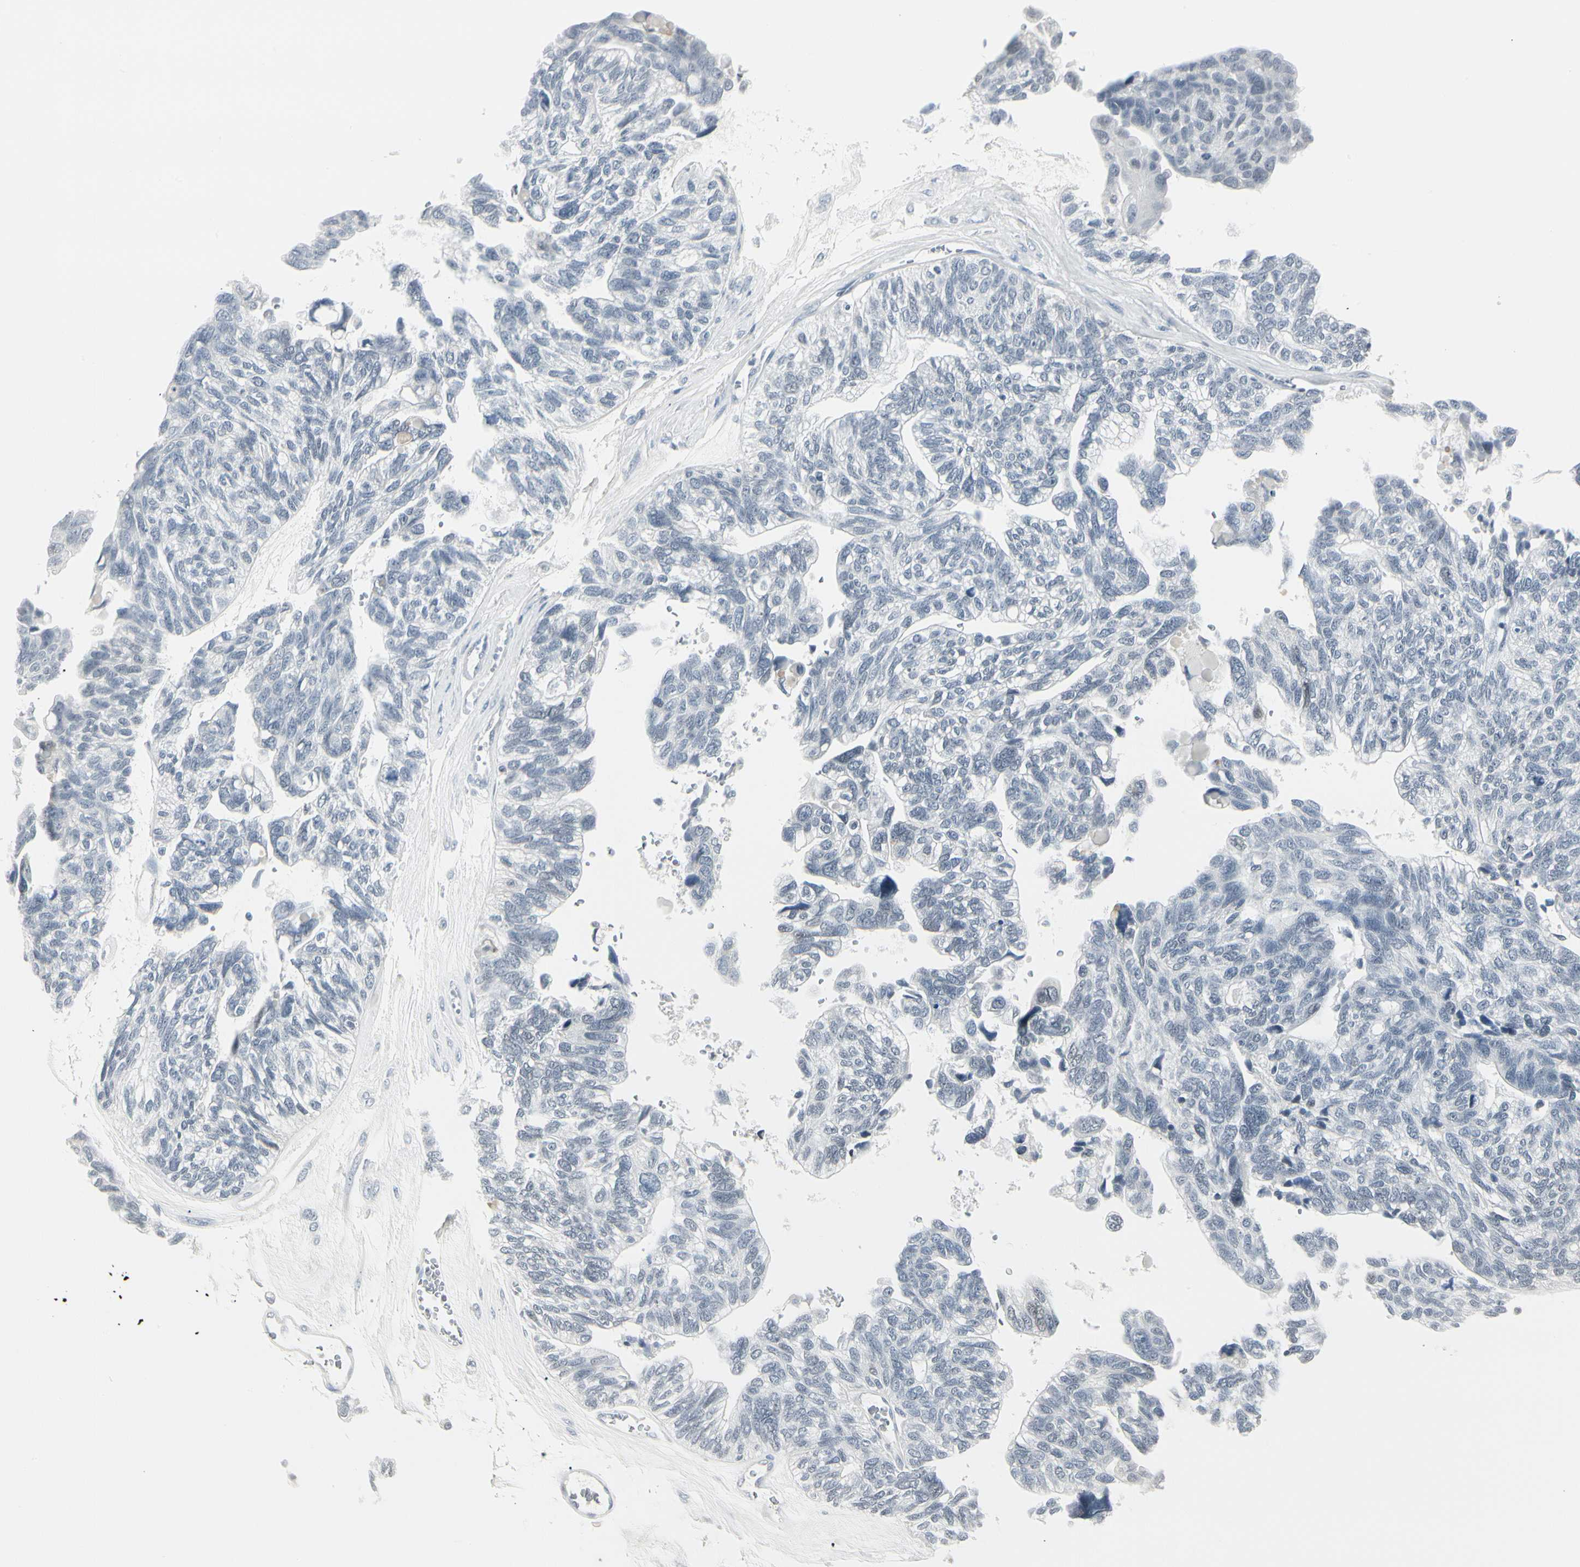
{"staining": {"intensity": "negative", "quantity": "none", "location": "none"}, "tissue": "ovarian cancer", "cell_type": "Tumor cells", "image_type": "cancer", "snomed": [{"axis": "morphology", "description": "Cystadenocarcinoma, serous, NOS"}, {"axis": "topography", "description": "Ovary"}], "caption": "IHC histopathology image of neoplastic tissue: human serous cystadenocarcinoma (ovarian) stained with DAB (3,3'-diaminobenzidine) exhibits no significant protein positivity in tumor cells.", "gene": "ZBTB7B", "patient": {"sex": "female", "age": 79}}